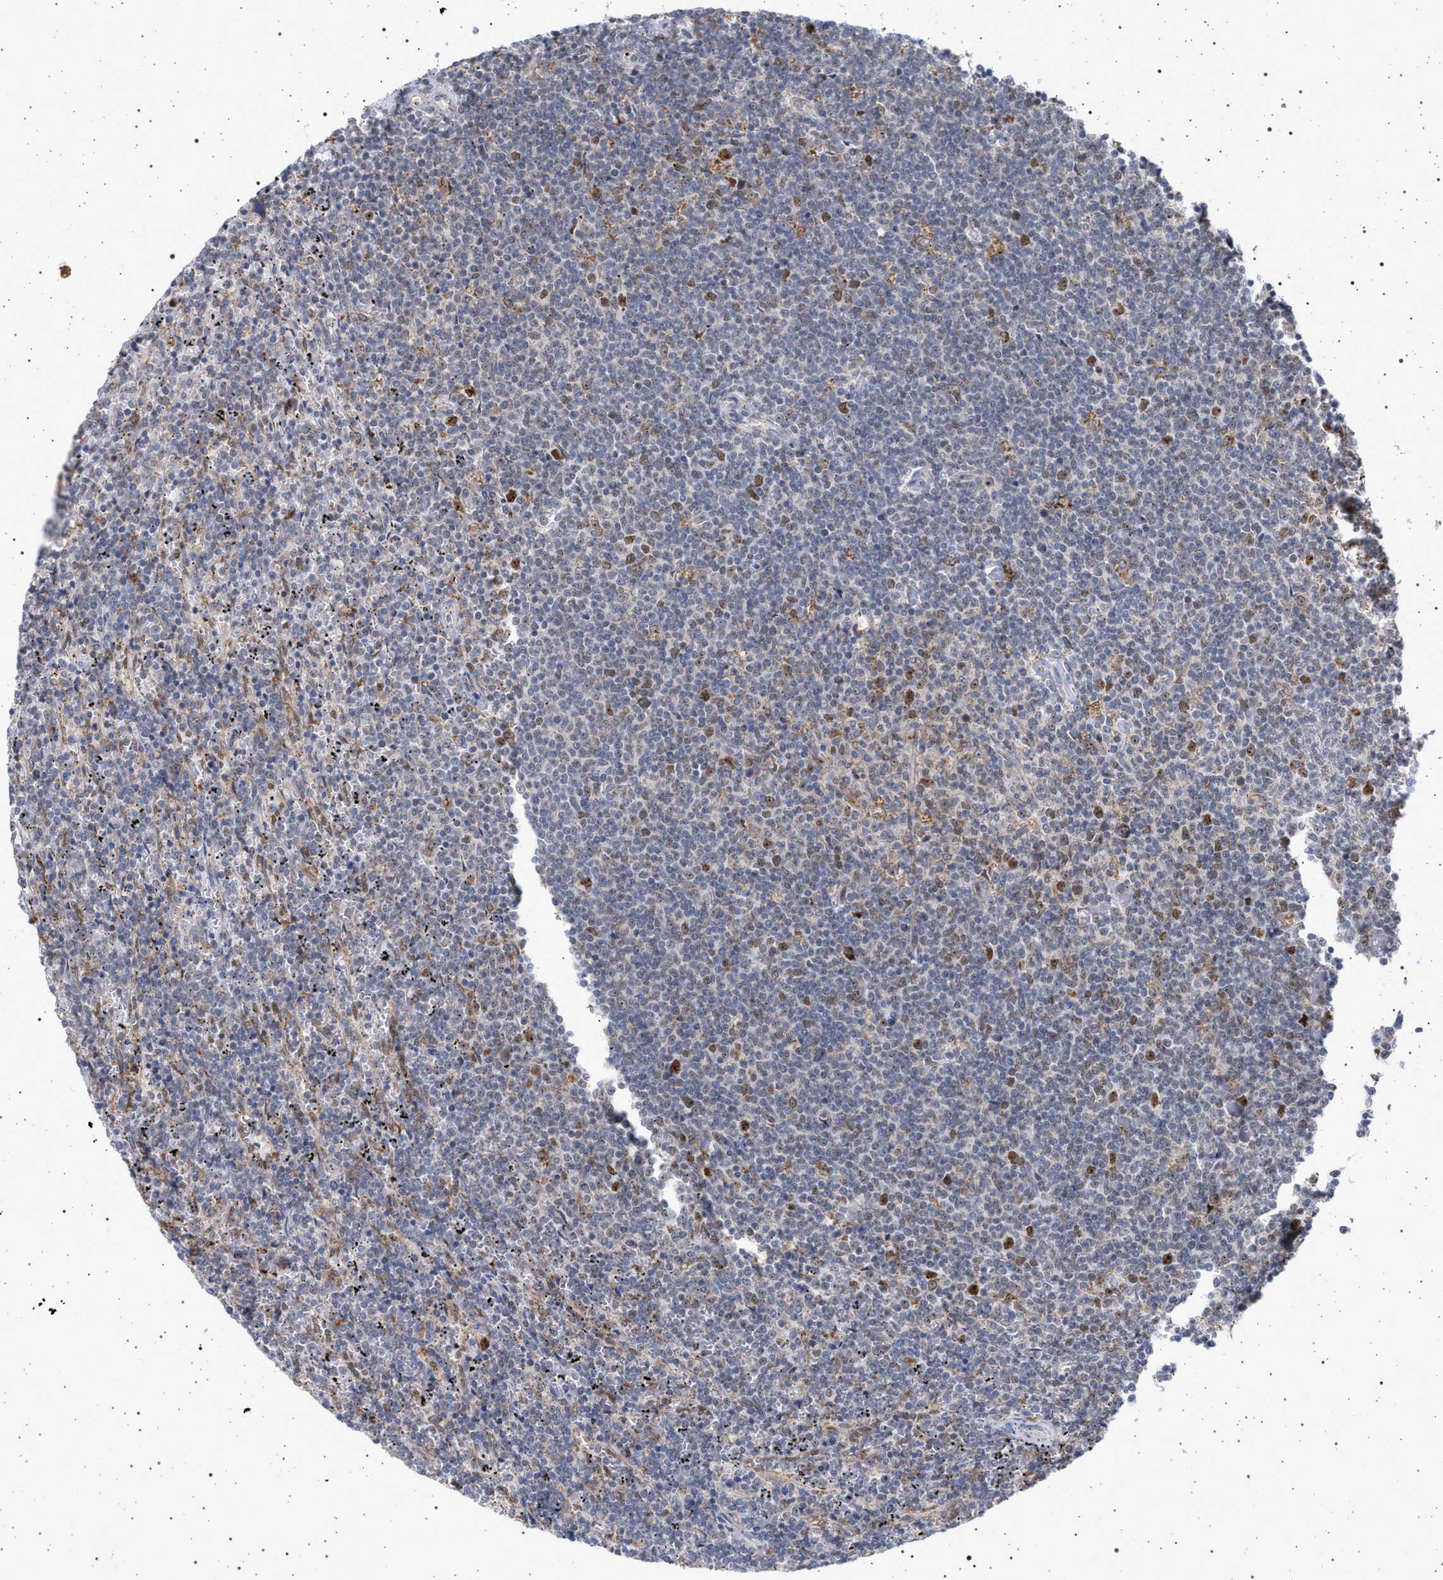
{"staining": {"intensity": "strong", "quantity": "<25%", "location": "nuclear"}, "tissue": "lymphoma", "cell_type": "Tumor cells", "image_type": "cancer", "snomed": [{"axis": "morphology", "description": "Malignant lymphoma, non-Hodgkin's type, Low grade"}, {"axis": "topography", "description": "Spleen"}], "caption": "Immunohistochemical staining of low-grade malignant lymphoma, non-Hodgkin's type displays strong nuclear protein positivity in about <25% of tumor cells.", "gene": "ELAC2", "patient": {"sex": "female", "age": 50}}